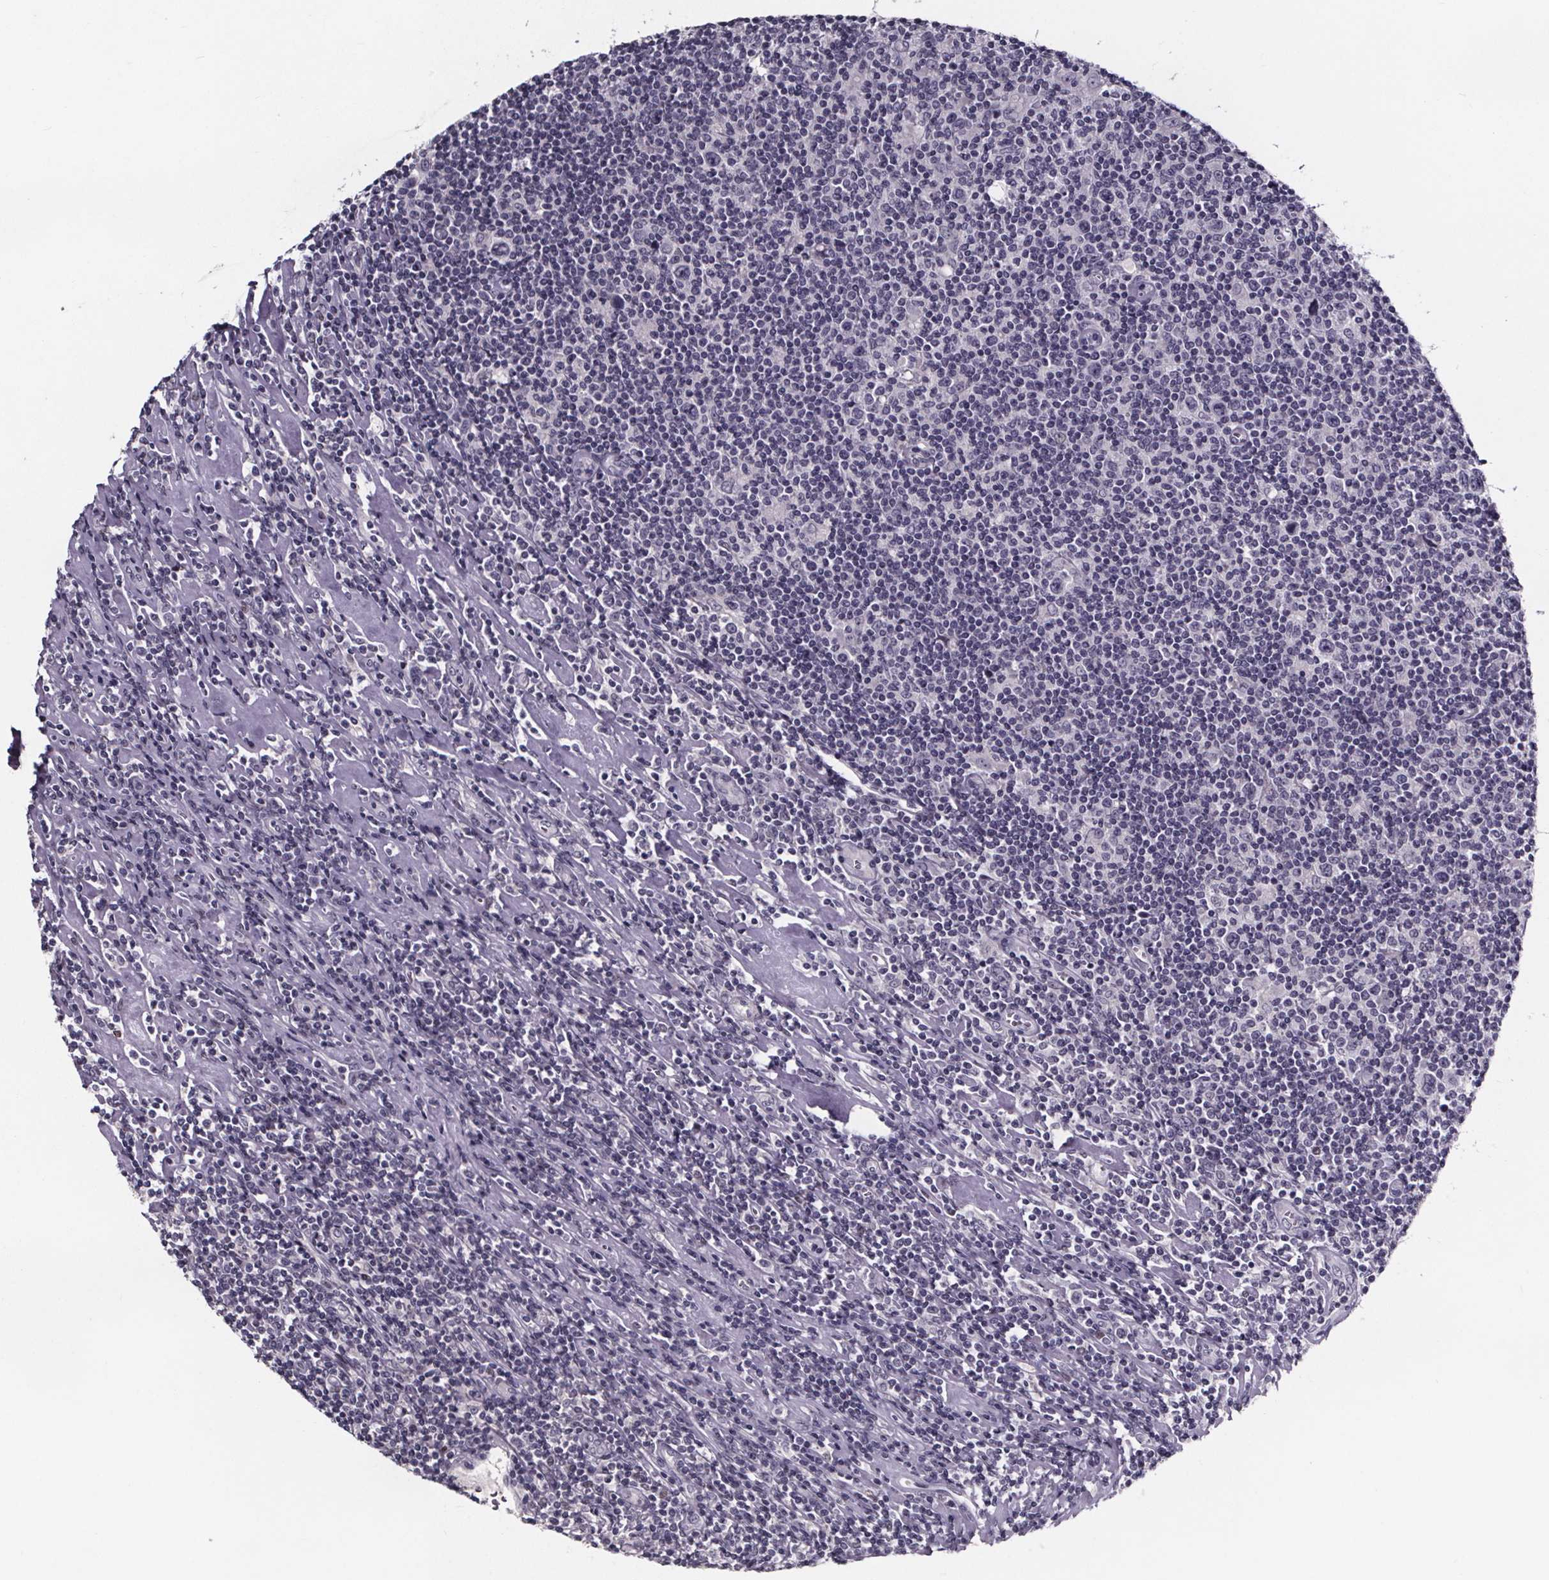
{"staining": {"intensity": "negative", "quantity": "none", "location": "none"}, "tissue": "lymphoma", "cell_type": "Tumor cells", "image_type": "cancer", "snomed": [{"axis": "morphology", "description": "Hodgkin's disease, NOS"}, {"axis": "topography", "description": "Lymph node"}], "caption": "Tumor cells are negative for brown protein staining in Hodgkin's disease.", "gene": "AR", "patient": {"sex": "male", "age": 40}}